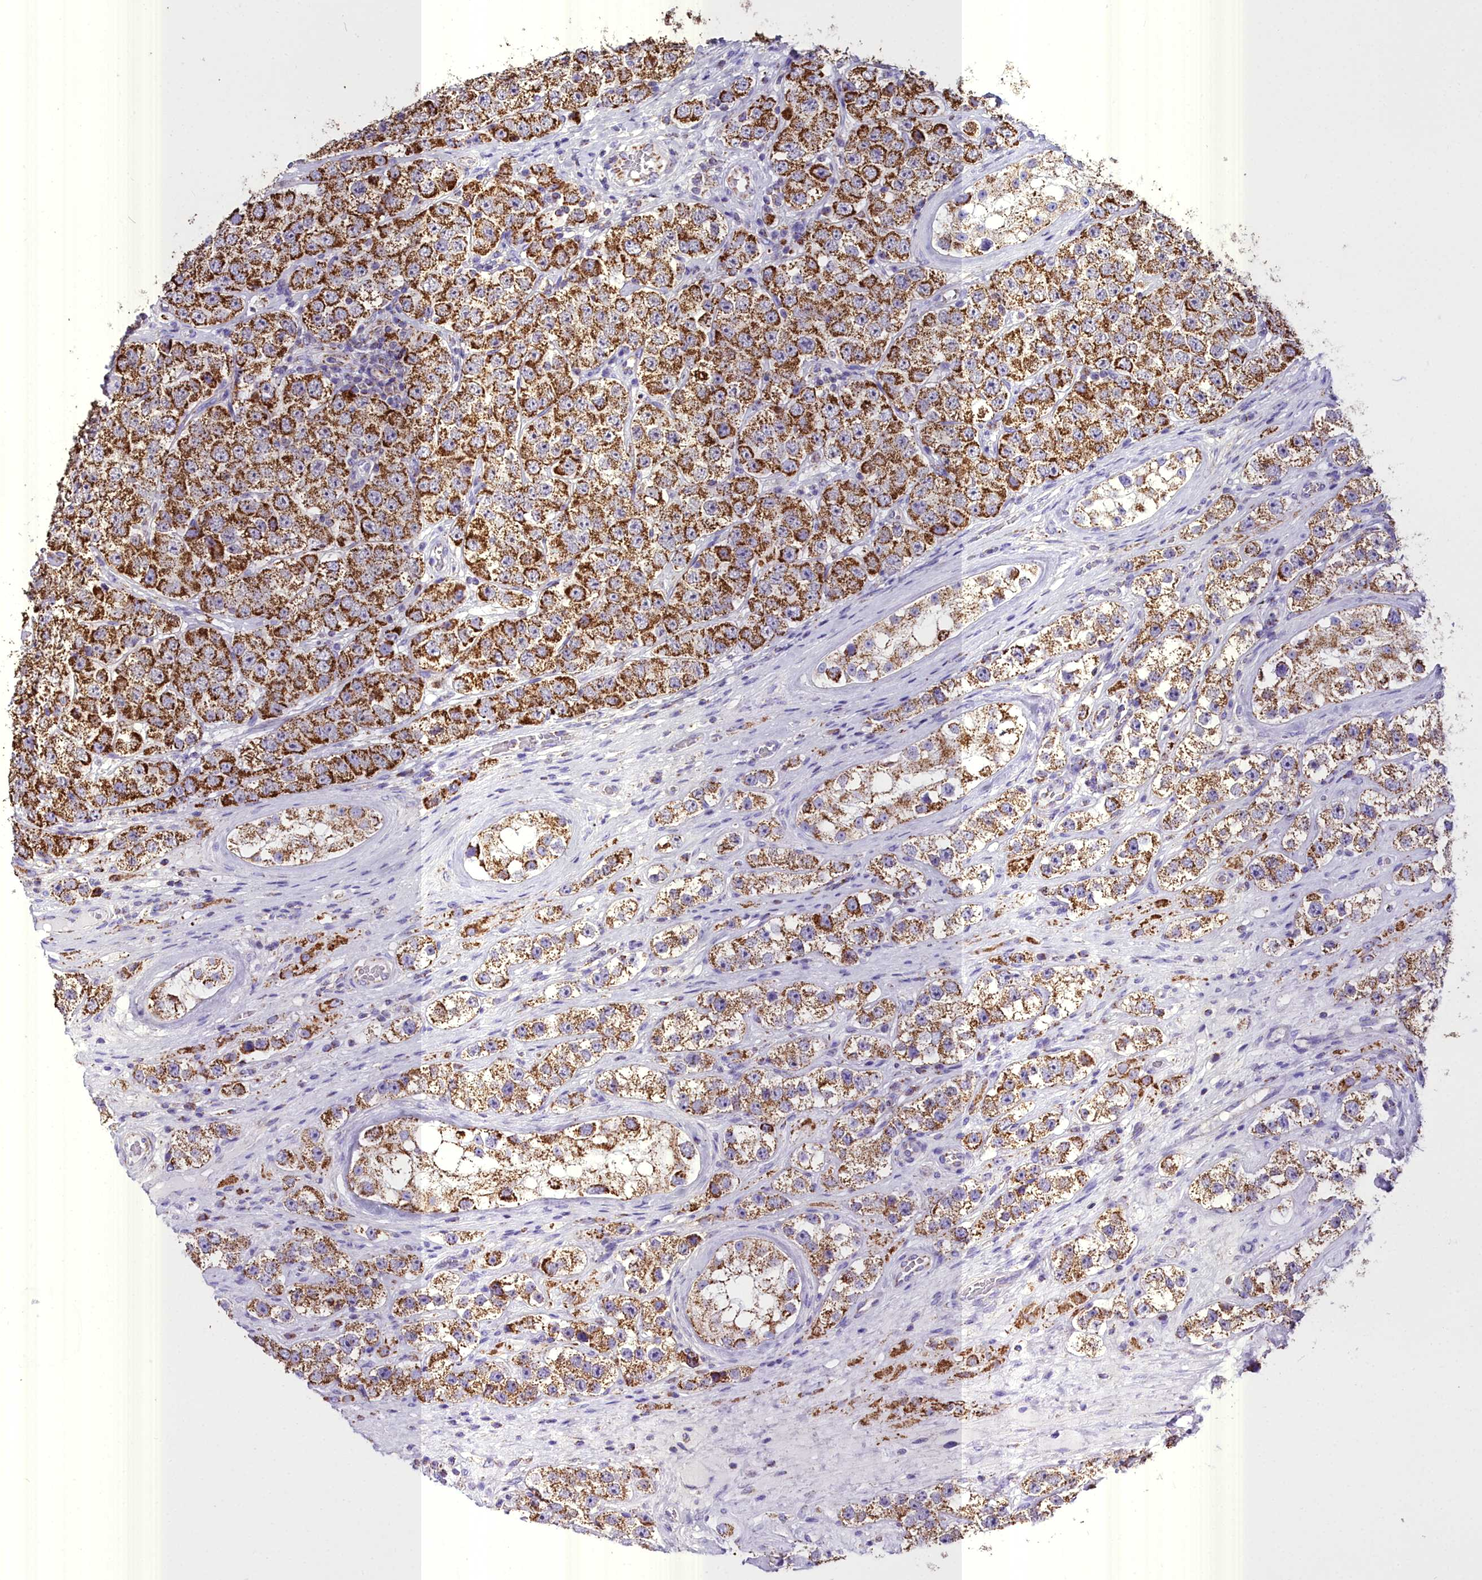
{"staining": {"intensity": "strong", "quantity": ">75%", "location": "cytoplasmic/membranous"}, "tissue": "testis cancer", "cell_type": "Tumor cells", "image_type": "cancer", "snomed": [{"axis": "morphology", "description": "Seminoma, NOS"}, {"axis": "topography", "description": "Testis"}], "caption": "The micrograph exhibits staining of seminoma (testis), revealing strong cytoplasmic/membranous protein positivity (brown color) within tumor cells.", "gene": "WDFY3", "patient": {"sex": "male", "age": 28}}